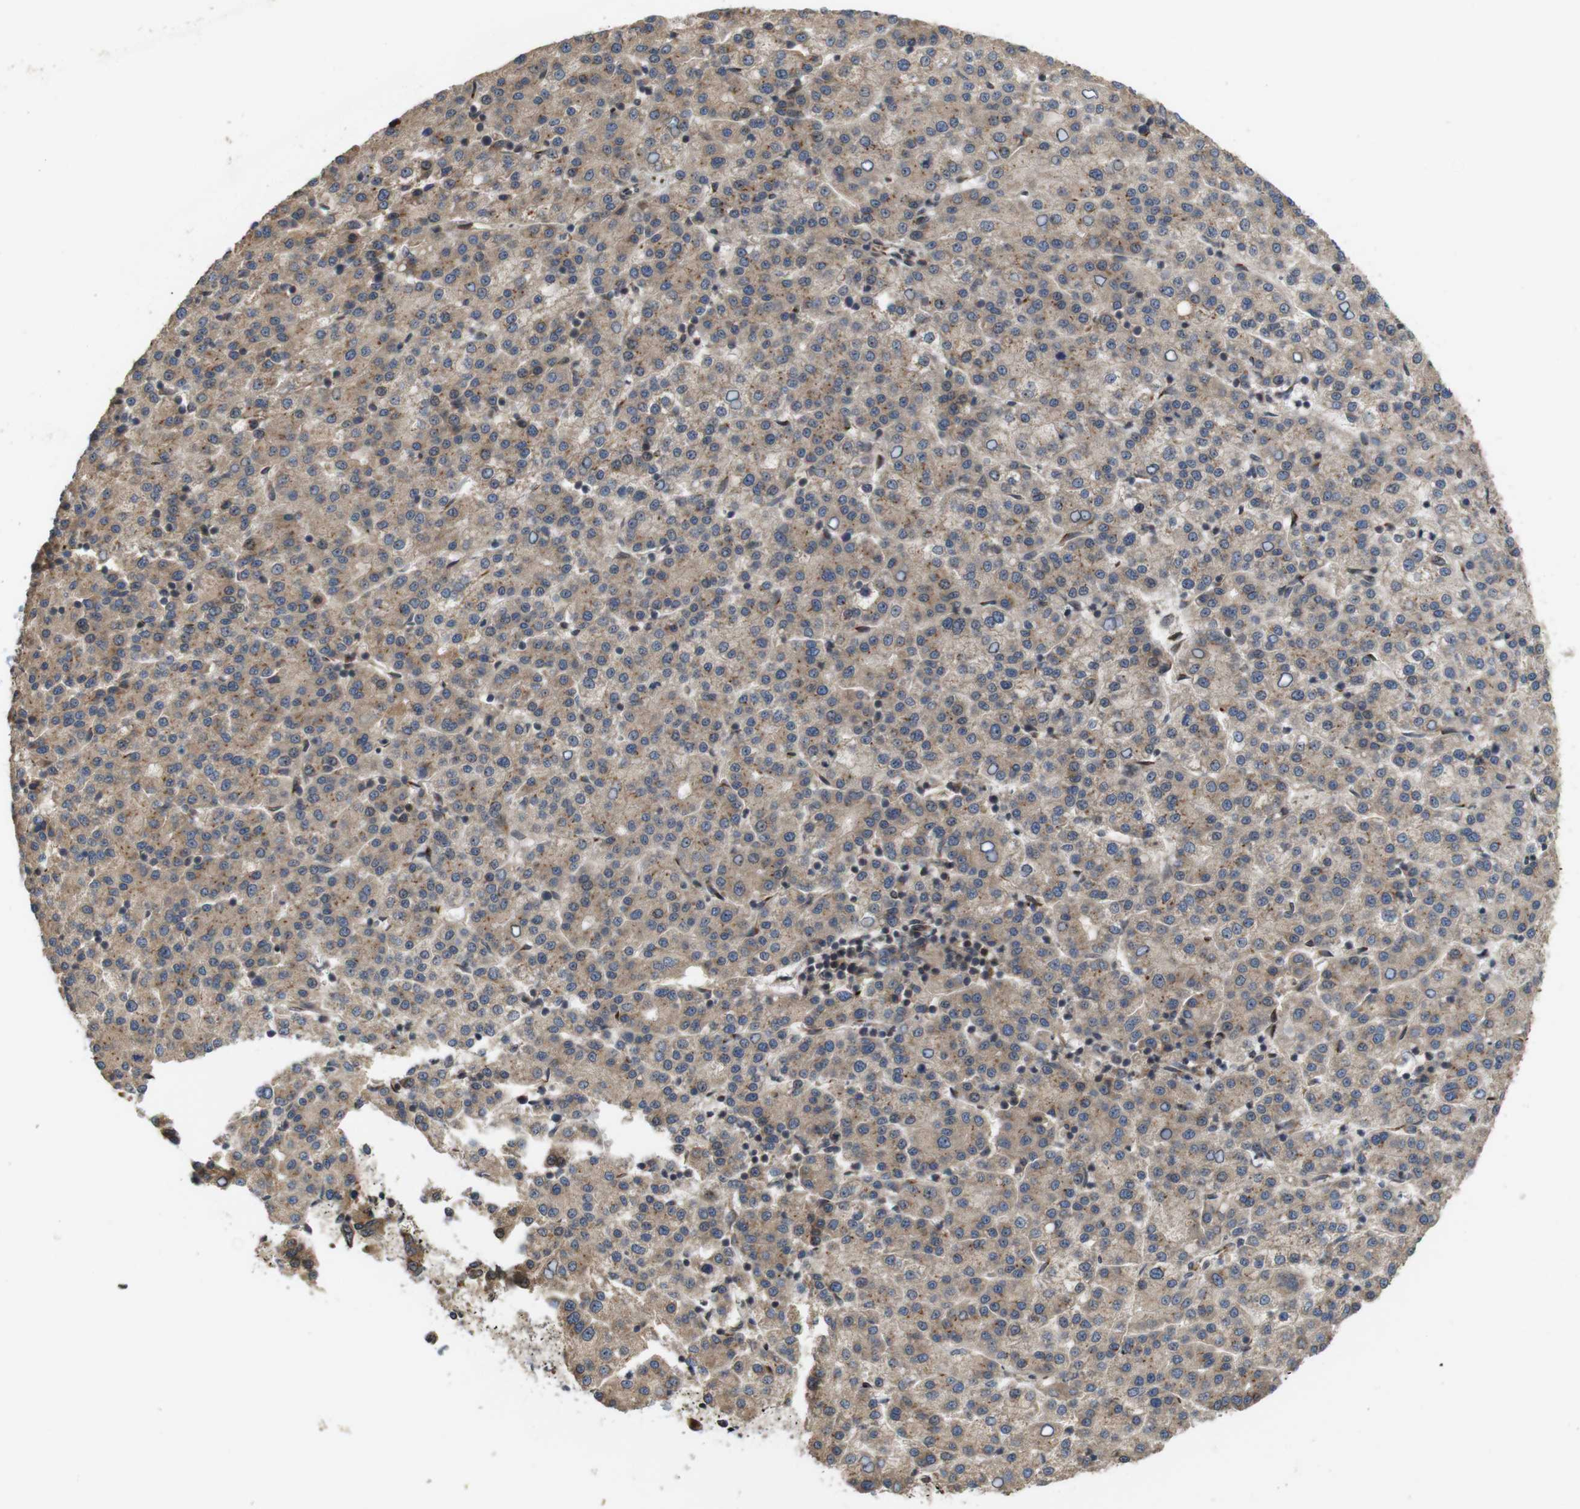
{"staining": {"intensity": "weak", "quantity": ">75%", "location": "cytoplasmic/membranous"}, "tissue": "liver cancer", "cell_type": "Tumor cells", "image_type": "cancer", "snomed": [{"axis": "morphology", "description": "Carcinoma, Hepatocellular, NOS"}, {"axis": "topography", "description": "Liver"}], "caption": "Liver cancer stained with a brown dye displays weak cytoplasmic/membranous positive staining in about >75% of tumor cells.", "gene": "EFCAB14", "patient": {"sex": "female", "age": 58}}